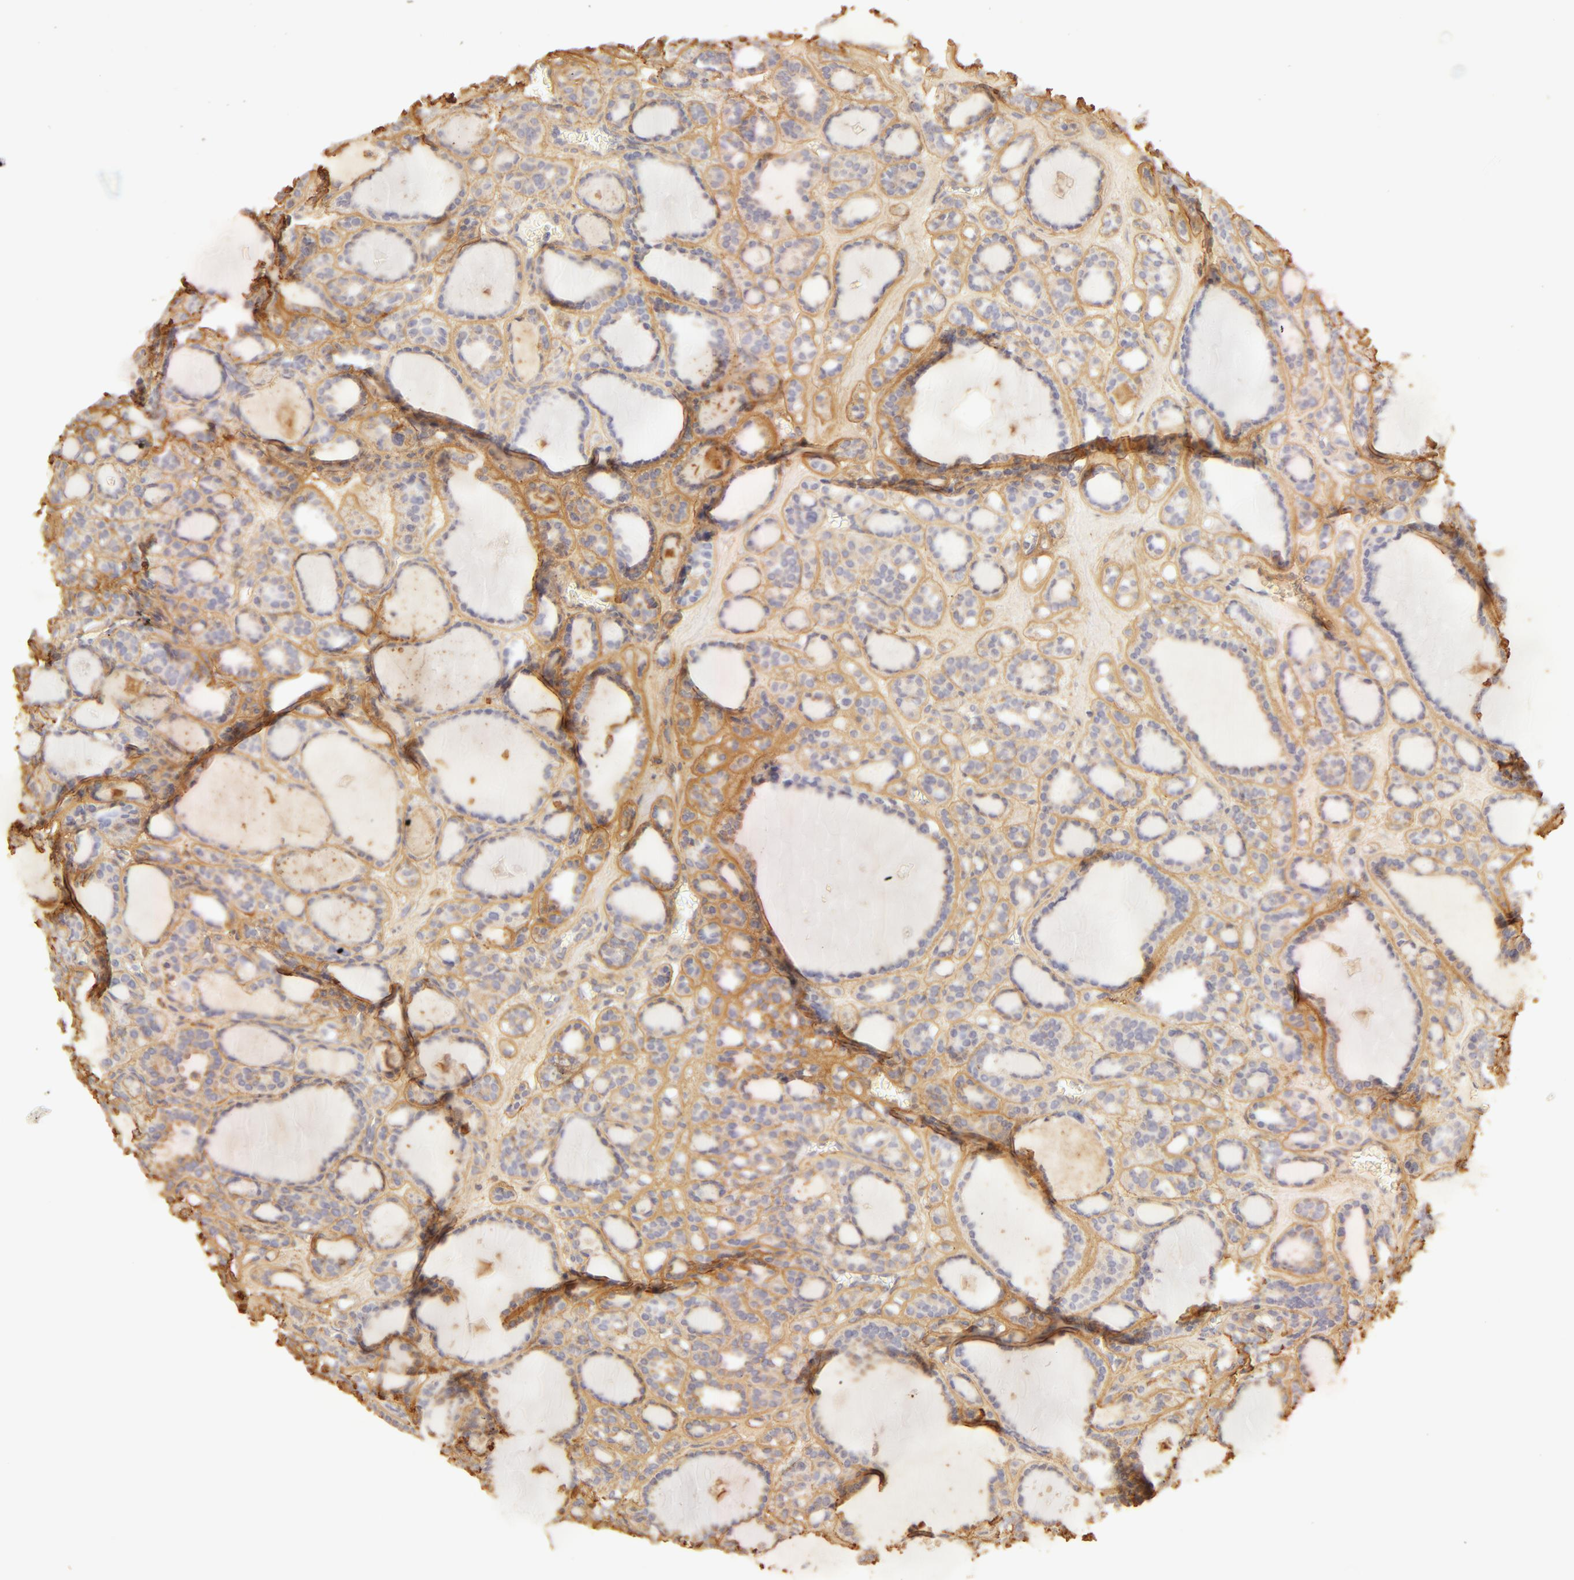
{"staining": {"intensity": "weak", "quantity": "25%-75%", "location": "cytoplasmic/membranous"}, "tissue": "thyroid cancer", "cell_type": "Tumor cells", "image_type": "cancer", "snomed": [{"axis": "morphology", "description": "Follicular adenoma carcinoma, NOS"}, {"axis": "topography", "description": "Thyroid gland"}], "caption": "Brown immunohistochemical staining in human thyroid cancer shows weak cytoplasmic/membranous staining in approximately 25%-75% of tumor cells.", "gene": "COL4A1", "patient": {"sex": "female", "age": 71}}